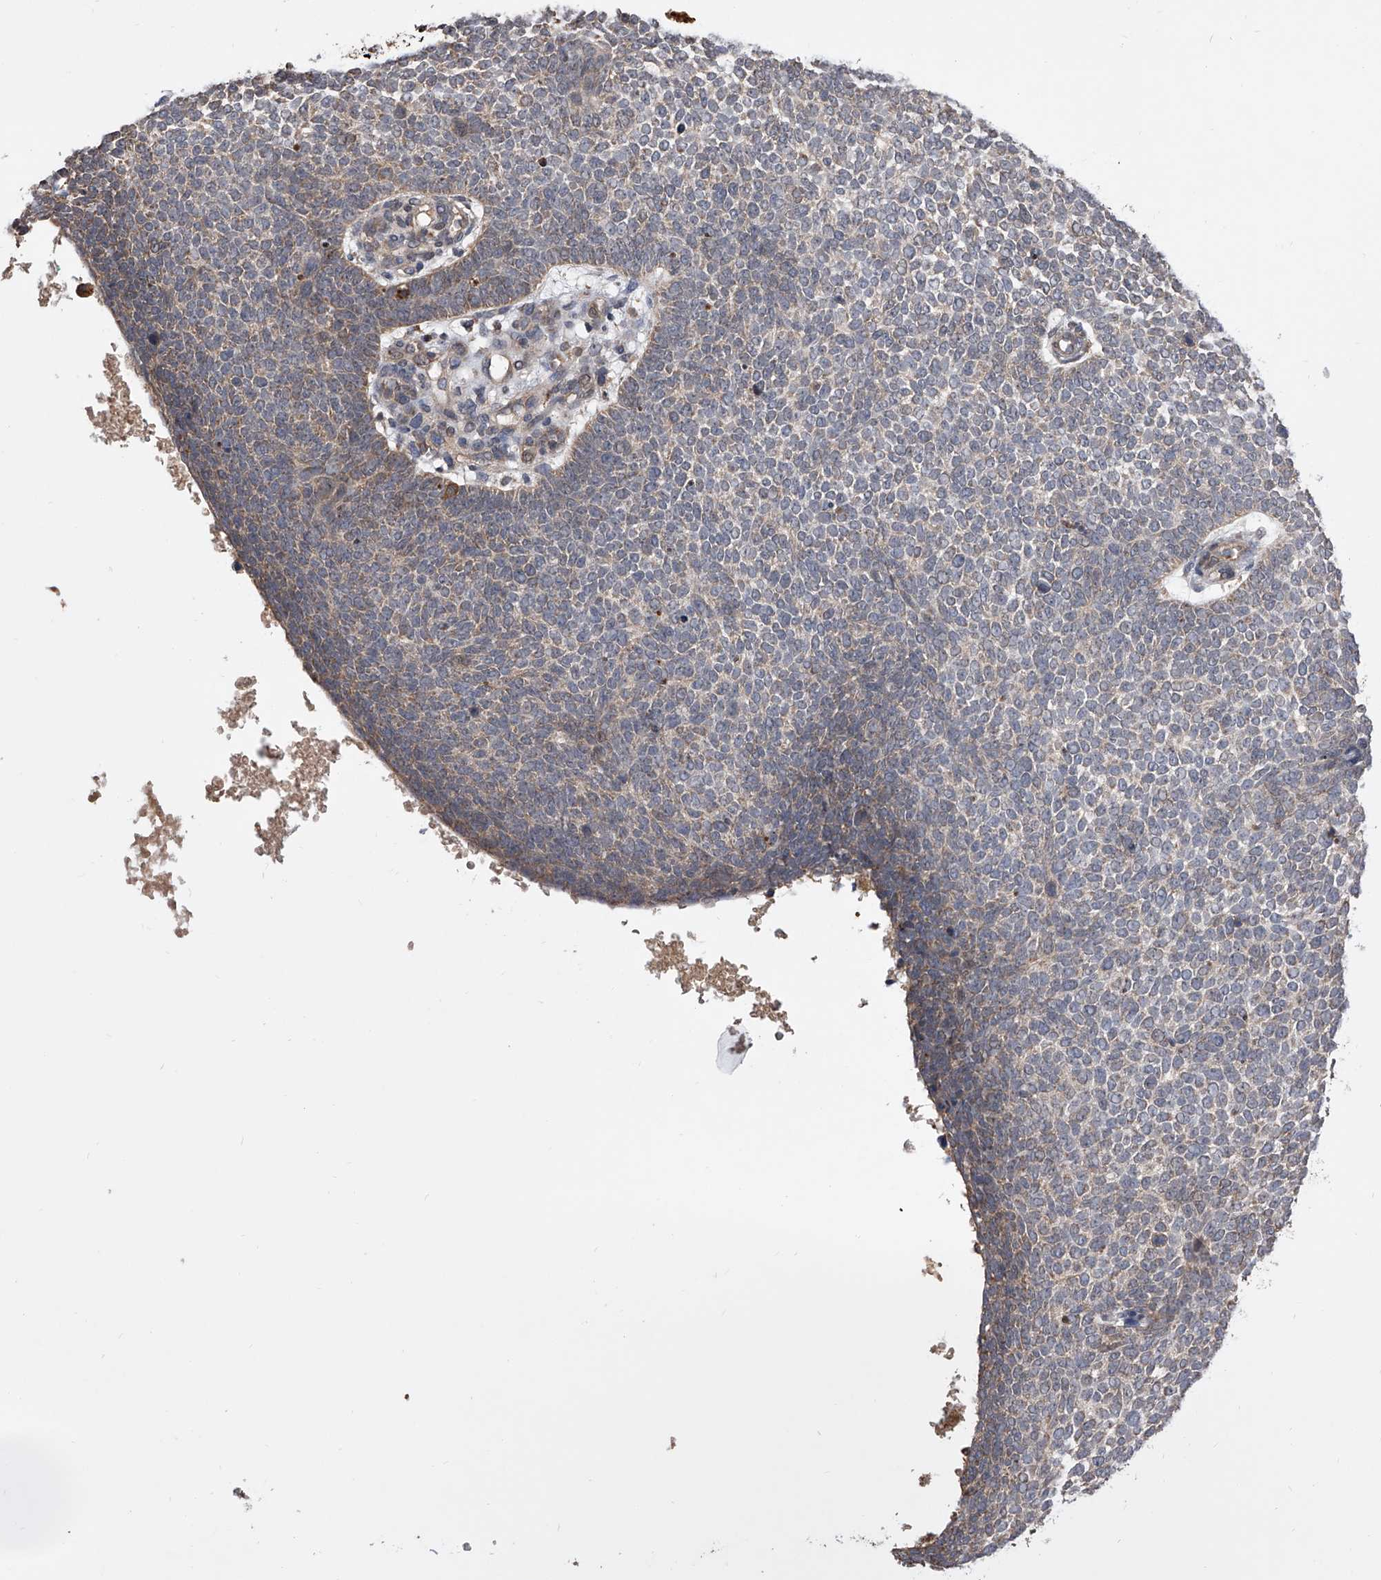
{"staining": {"intensity": "weak", "quantity": "25%-75%", "location": "cytoplasmic/membranous"}, "tissue": "skin cancer", "cell_type": "Tumor cells", "image_type": "cancer", "snomed": [{"axis": "morphology", "description": "Basal cell carcinoma"}, {"axis": "topography", "description": "Skin"}], "caption": "This is a micrograph of immunohistochemistry staining of skin cancer, which shows weak expression in the cytoplasmic/membranous of tumor cells.", "gene": "GMDS", "patient": {"sex": "female", "age": 81}}